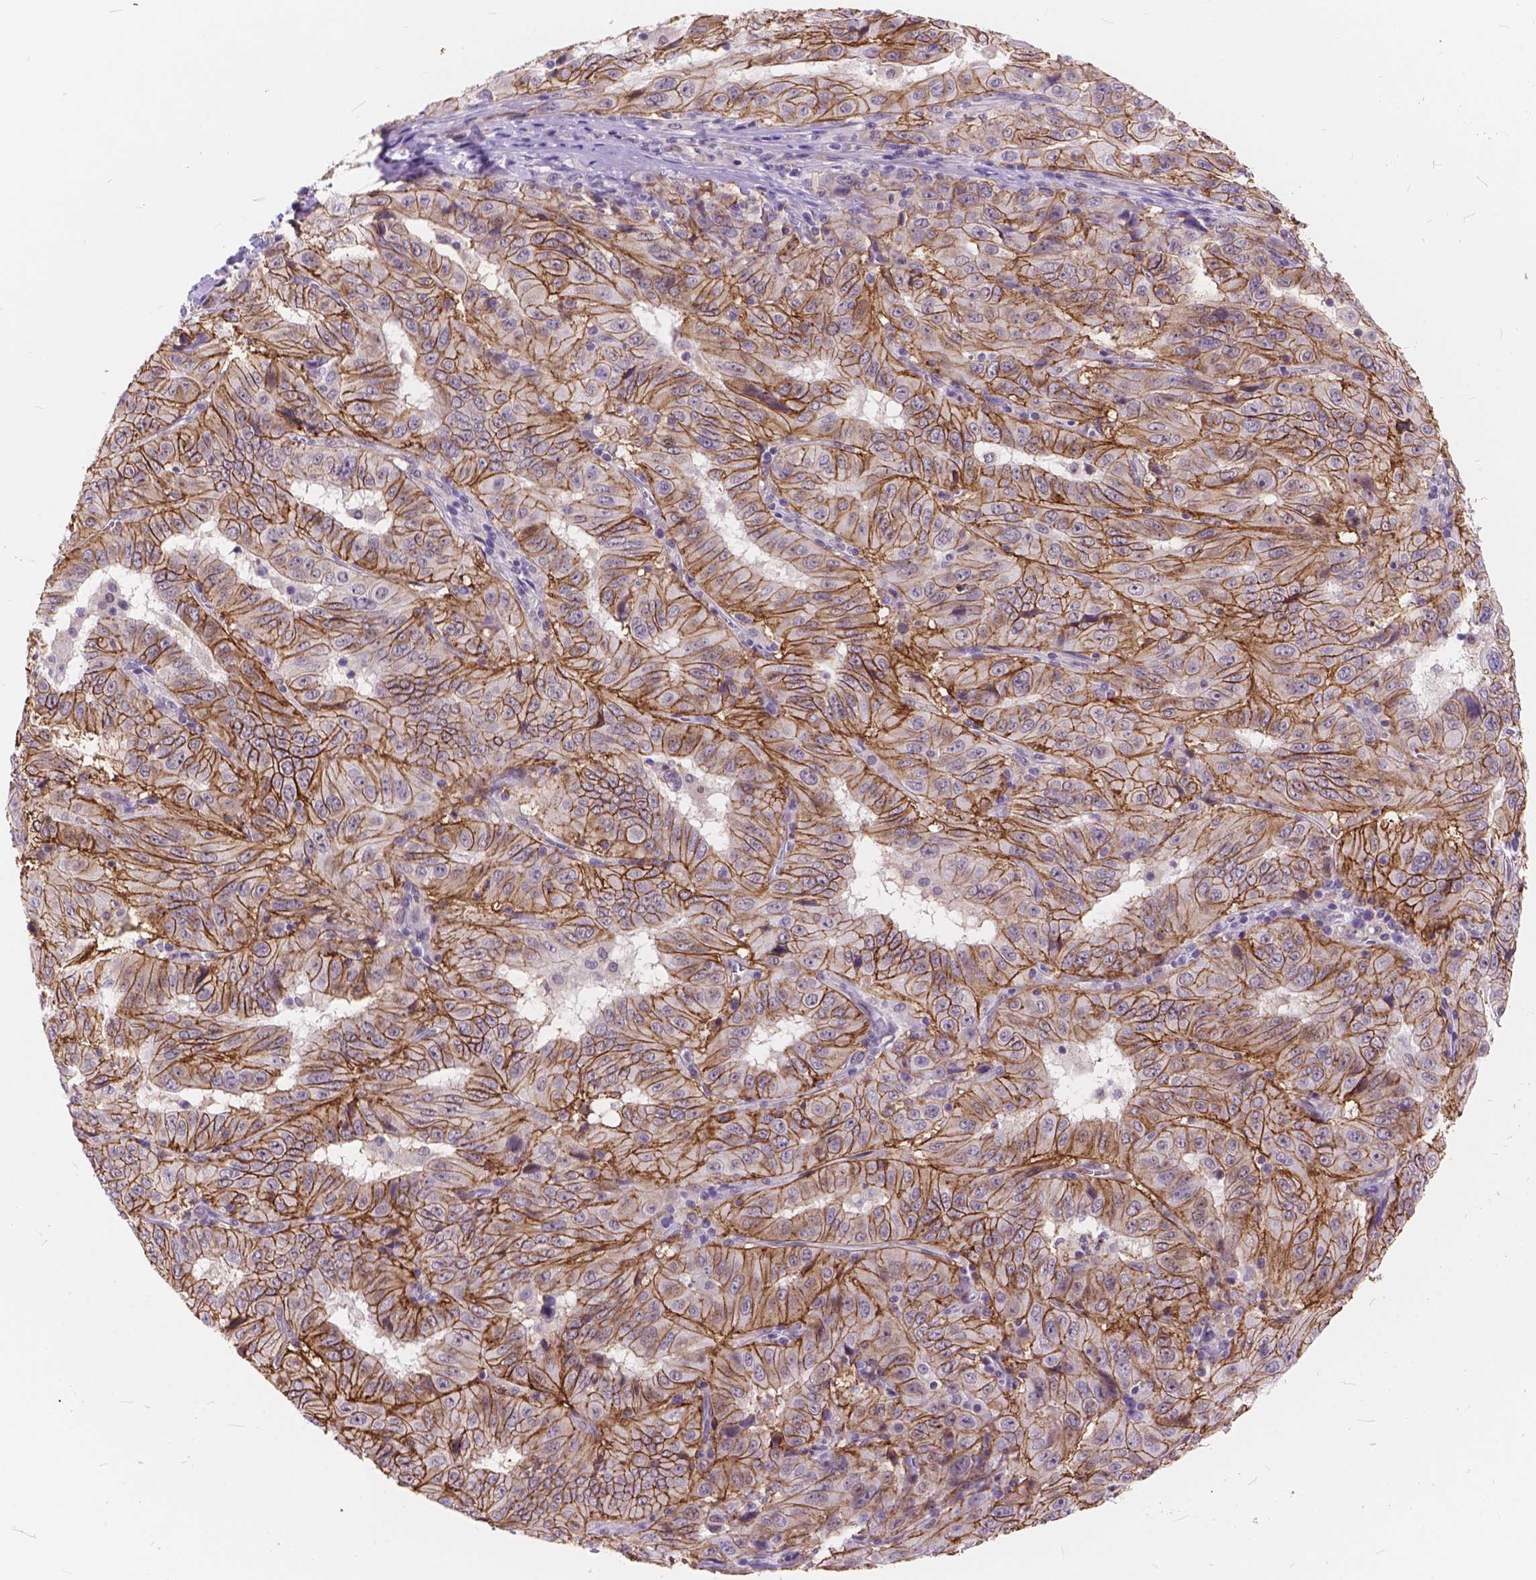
{"staining": {"intensity": "strong", "quantity": ">75%", "location": "cytoplasmic/membranous"}, "tissue": "pancreatic cancer", "cell_type": "Tumor cells", "image_type": "cancer", "snomed": [{"axis": "morphology", "description": "Adenocarcinoma, NOS"}, {"axis": "topography", "description": "Pancreas"}], "caption": "A photomicrograph showing strong cytoplasmic/membranous positivity in approximately >75% of tumor cells in pancreatic adenocarcinoma, as visualized by brown immunohistochemical staining.", "gene": "MAN2C1", "patient": {"sex": "male", "age": 63}}